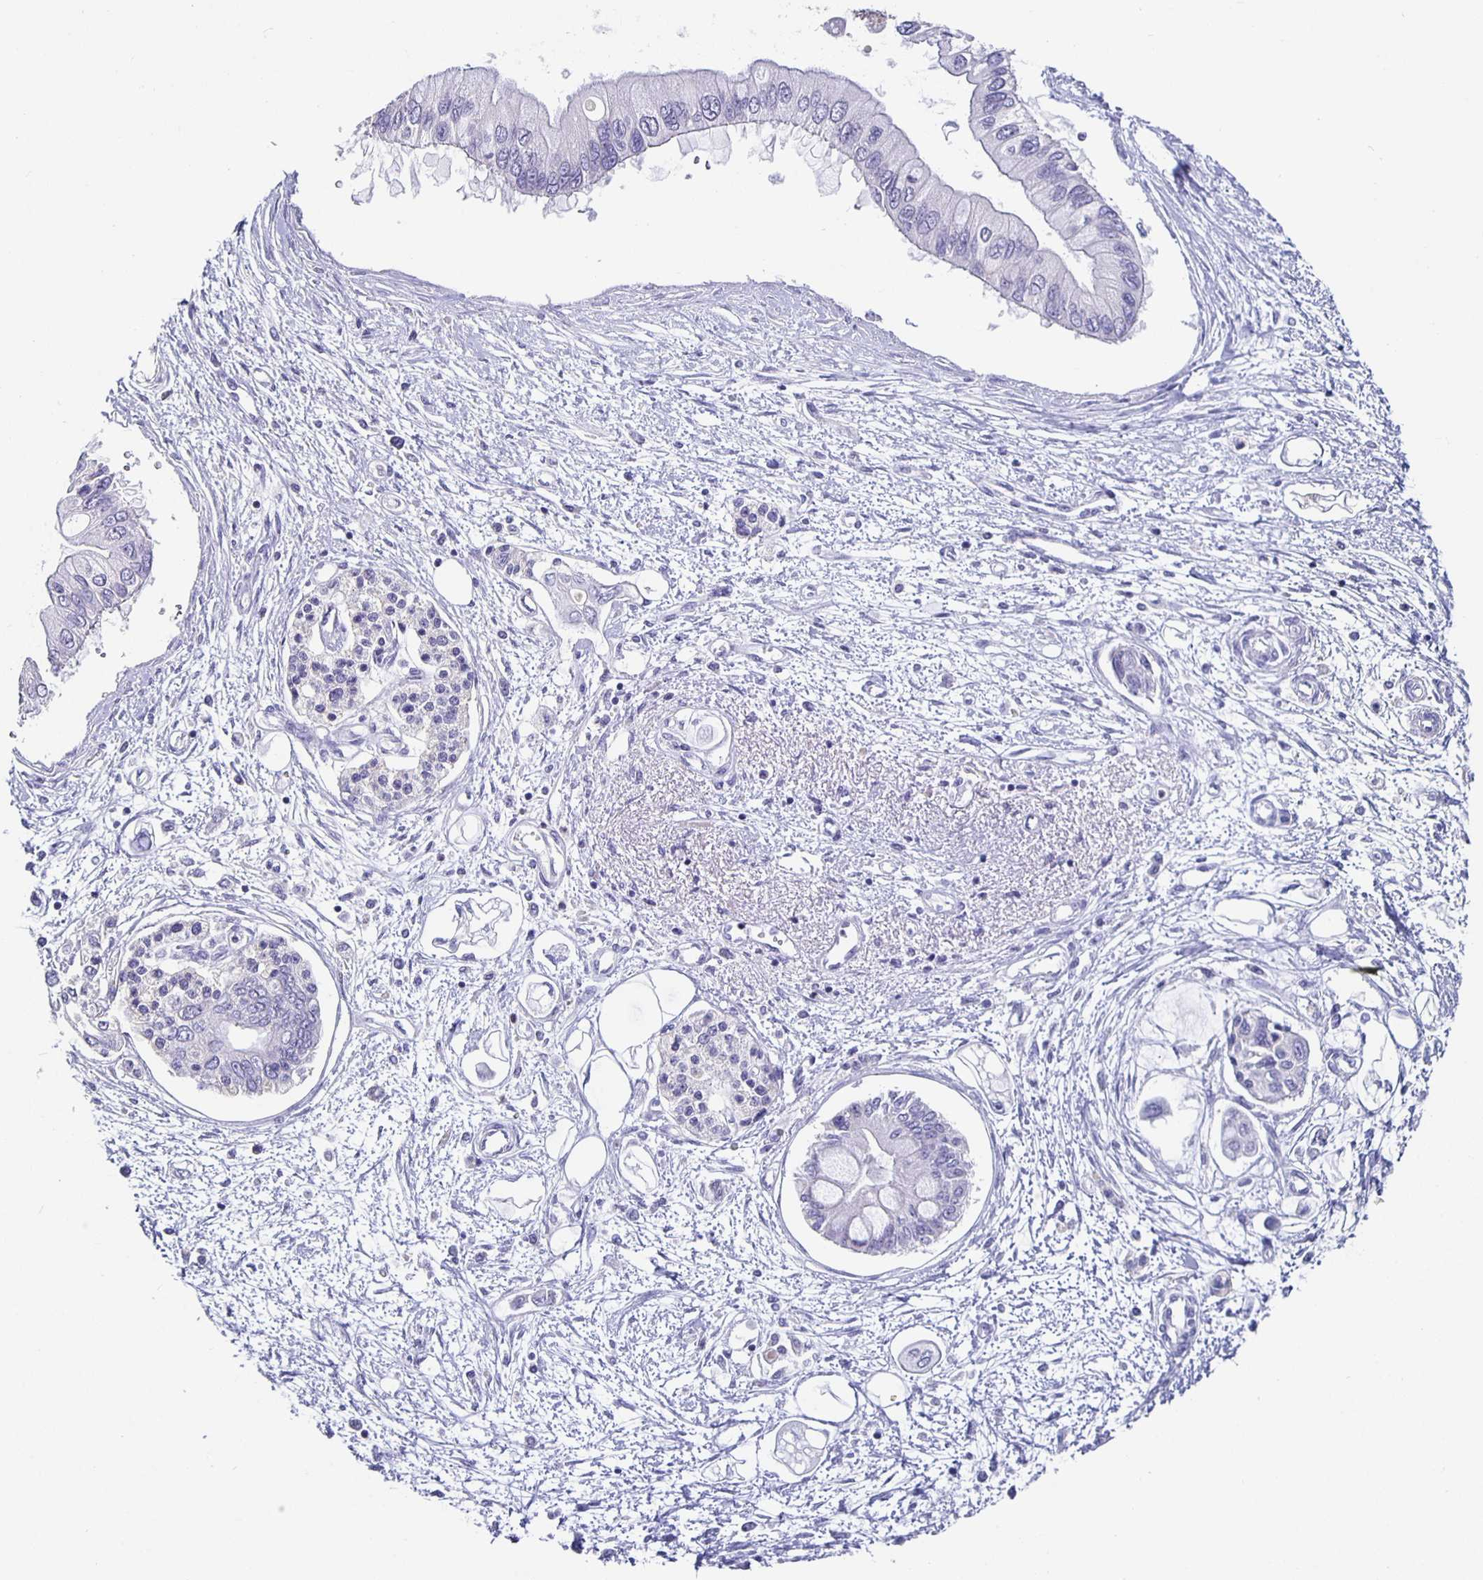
{"staining": {"intensity": "negative", "quantity": "none", "location": "none"}, "tissue": "pancreatic cancer", "cell_type": "Tumor cells", "image_type": "cancer", "snomed": [{"axis": "morphology", "description": "Adenocarcinoma, NOS"}, {"axis": "topography", "description": "Pancreas"}], "caption": "An image of human pancreatic cancer is negative for staining in tumor cells.", "gene": "GPX4", "patient": {"sex": "female", "age": 77}}